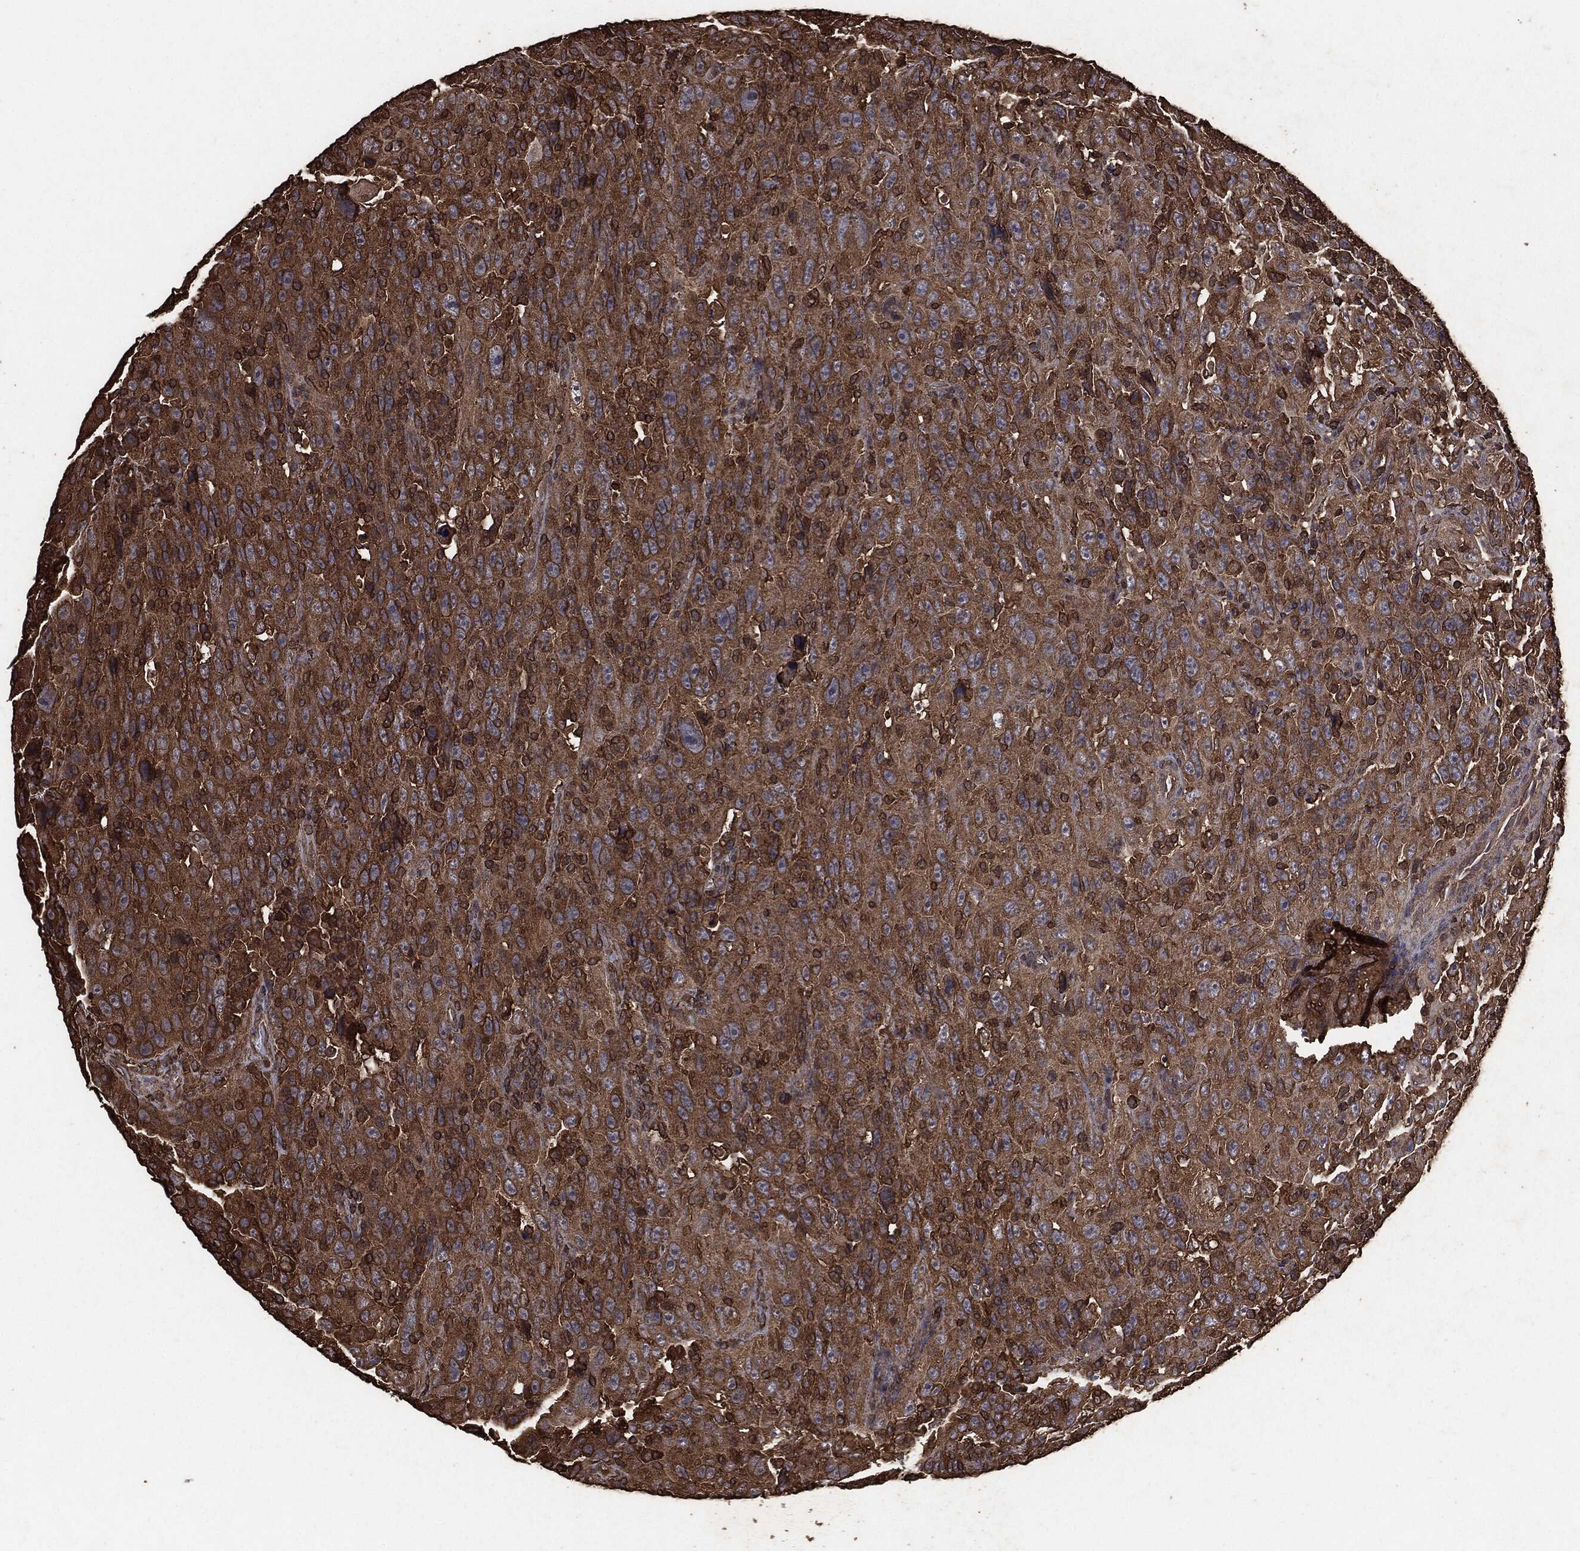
{"staining": {"intensity": "strong", "quantity": ">75%", "location": "cytoplasmic/membranous"}, "tissue": "urothelial cancer", "cell_type": "Tumor cells", "image_type": "cancer", "snomed": [{"axis": "morphology", "description": "Urothelial carcinoma, NOS"}, {"axis": "morphology", "description": "Urothelial carcinoma, High grade"}, {"axis": "topography", "description": "Urinary bladder"}], "caption": "Brown immunohistochemical staining in human urothelial cancer reveals strong cytoplasmic/membranous positivity in about >75% of tumor cells.", "gene": "MTOR", "patient": {"sex": "female", "age": 73}}